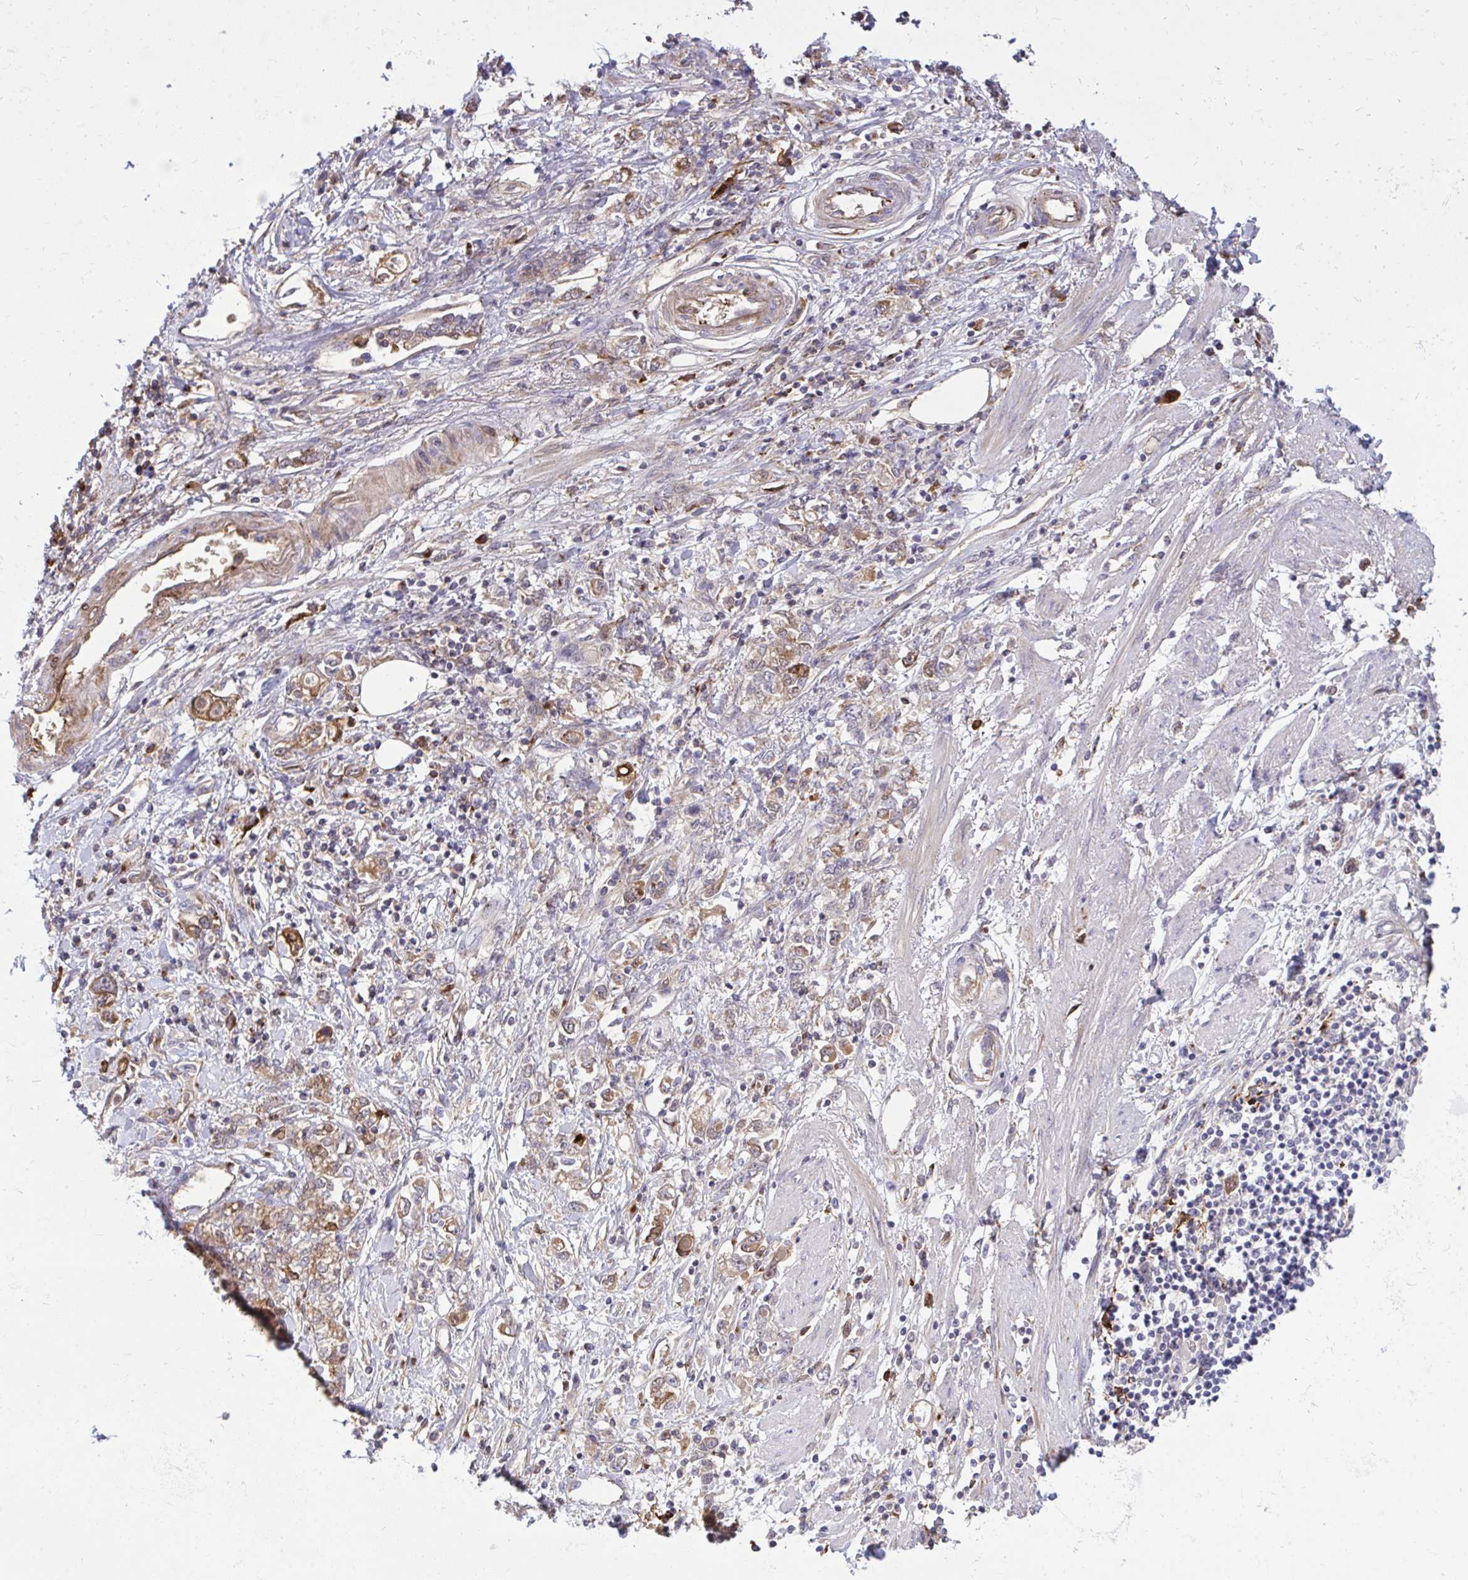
{"staining": {"intensity": "moderate", "quantity": "<25%", "location": "cytoplasmic/membranous"}, "tissue": "stomach cancer", "cell_type": "Tumor cells", "image_type": "cancer", "snomed": [{"axis": "morphology", "description": "Adenocarcinoma, NOS"}, {"axis": "topography", "description": "Stomach"}], "caption": "A brown stain labels moderate cytoplasmic/membranous expression of a protein in stomach cancer tumor cells. (brown staining indicates protein expression, while blue staining denotes nuclei).", "gene": "F2", "patient": {"sex": "female", "age": 76}}